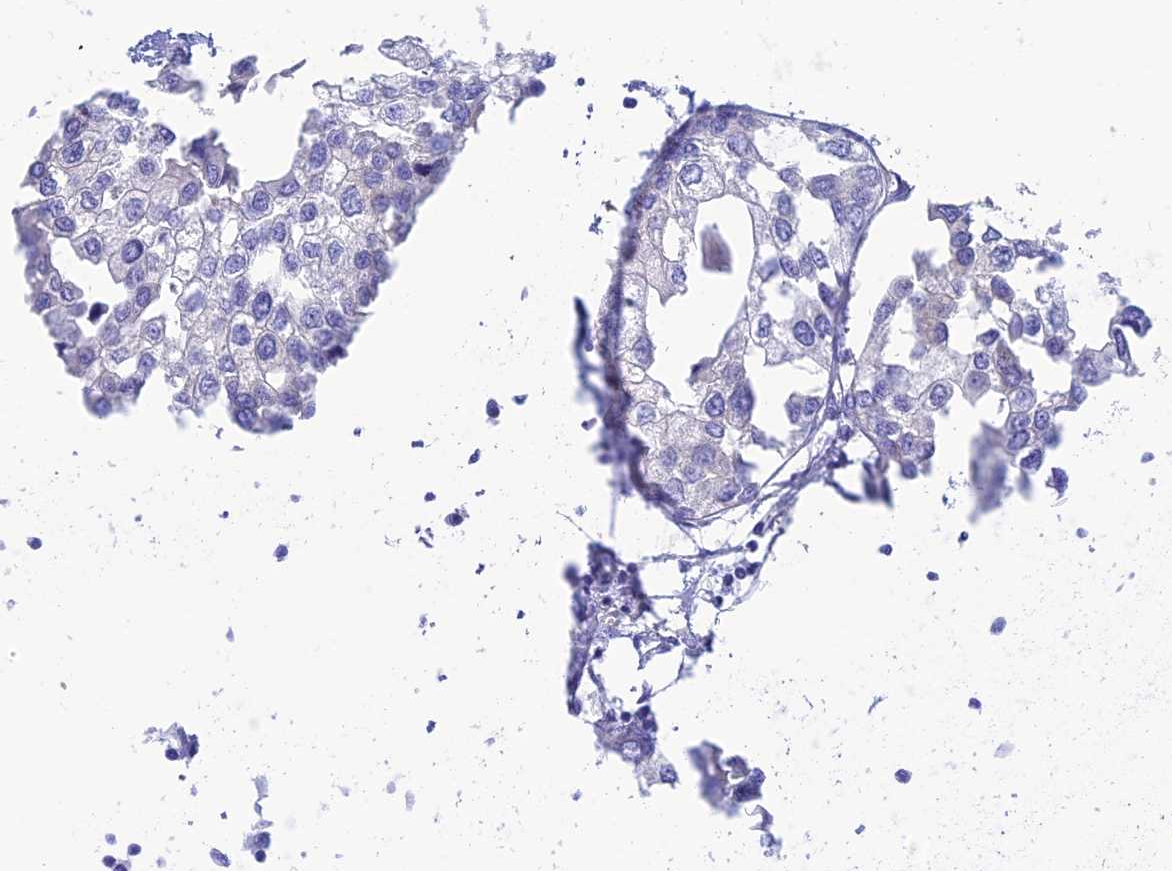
{"staining": {"intensity": "negative", "quantity": "none", "location": "none"}, "tissue": "urothelial cancer", "cell_type": "Tumor cells", "image_type": "cancer", "snomed": [{"axis": "morphology", "description": "Urothelial carcinoma, High grade"}, {"axis": "topography", "description": "Urinary bladder"}], "caption": "DAB immunohistochemical staining of urothelial cancer displays no significant expression in tumor cells.", "gene": "LZTFL1", "patient": {"sex": "male", "age": 64}}